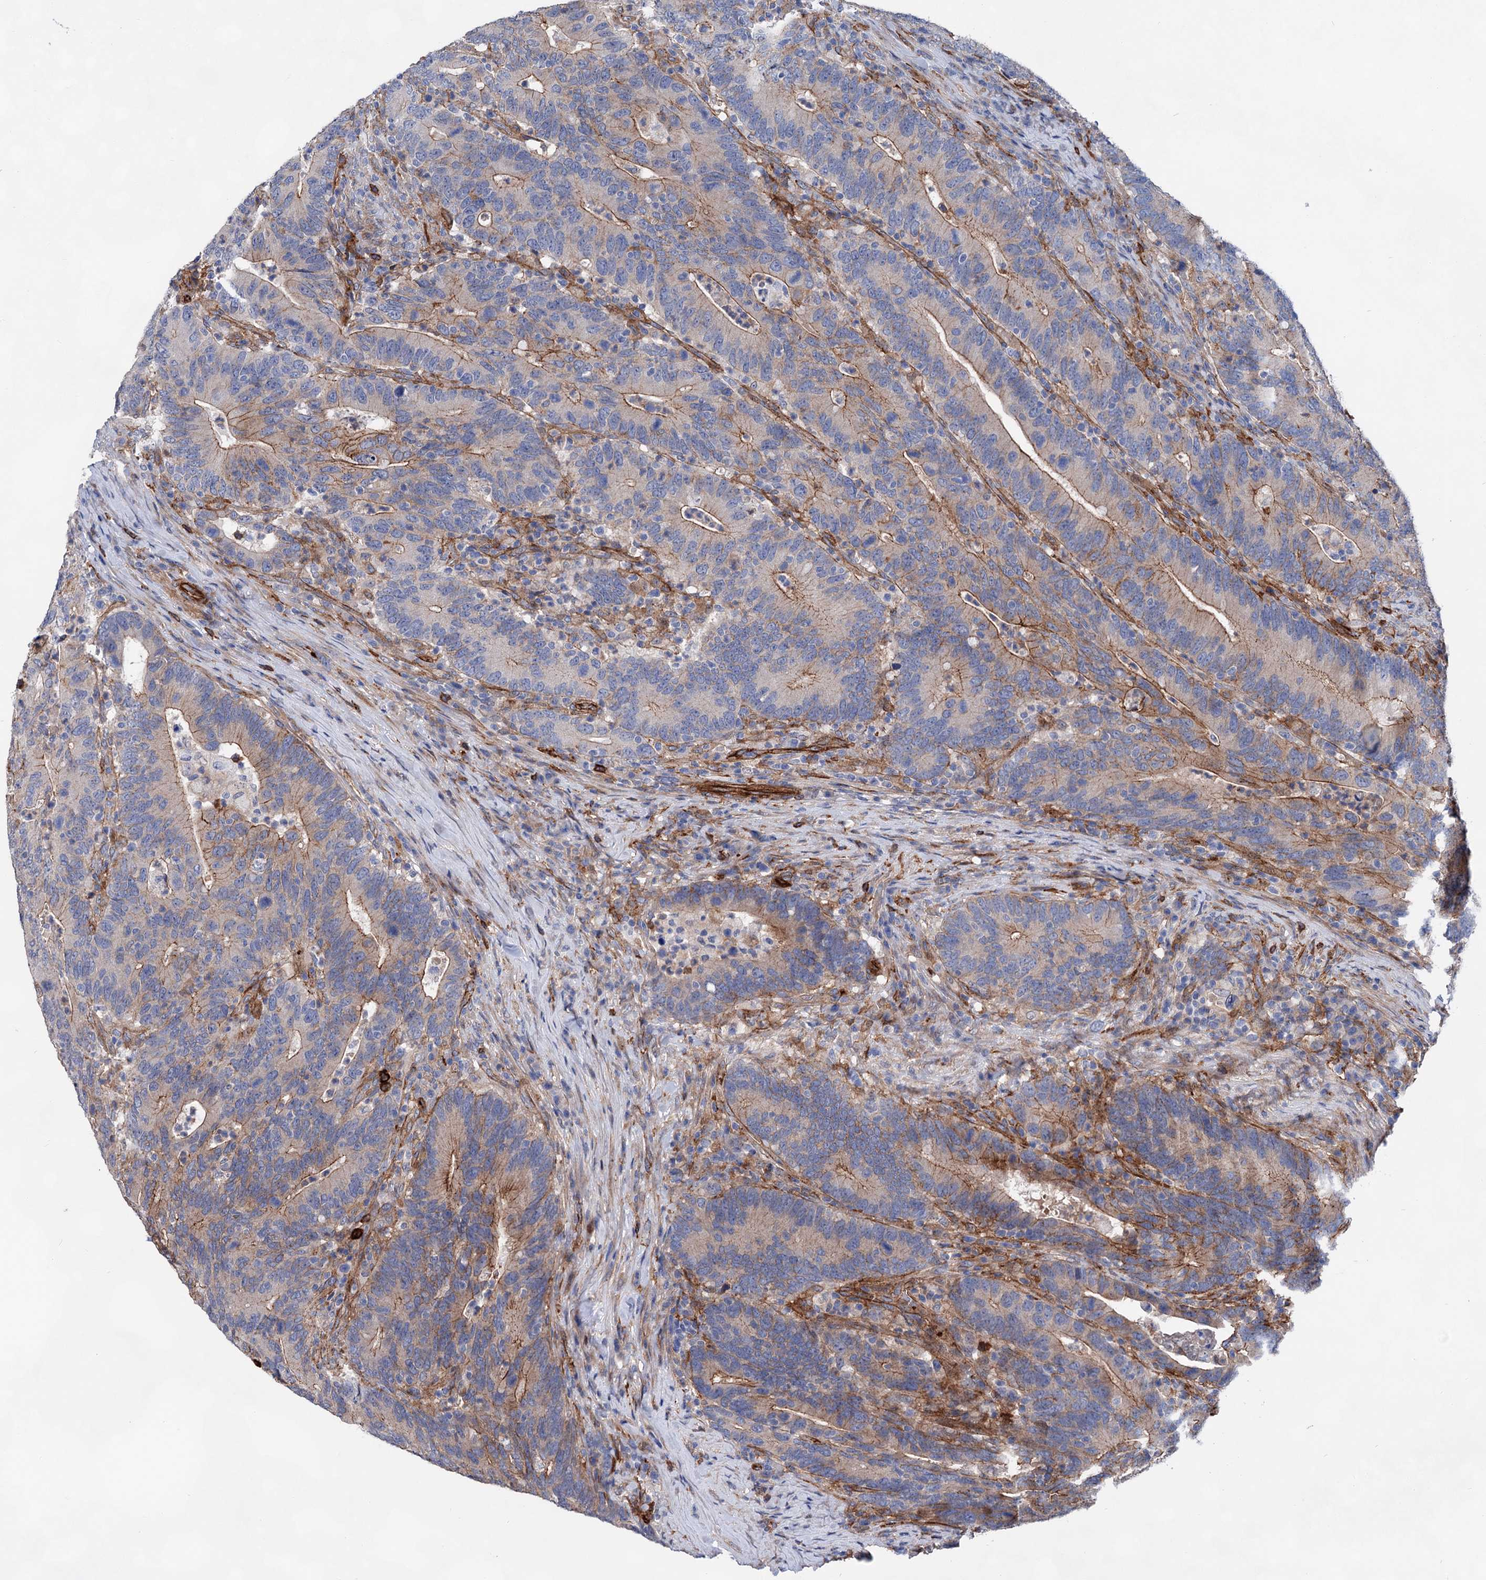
{"staining": {"intensity": "moderate", "quantity": "25%-75%", "location": "cytoplasmic/membranous"}, "tissue": "colorectal cancer", "cell_type": "Tumor cells", "image_type": "cancer", "snomed": [{"axis": "morphology", "description": "Adenocarcinoma, NOS"}, {"axis": "topography", "description": "Colon"}], "caption": "Protein staining exhibits moderate cytoplasmic/membranous positivity in approximately 25%-75% of tumor cells in colorectal cancer.", "gene": "TMTC3", "patient": {"sex": "female", "age": 66}}